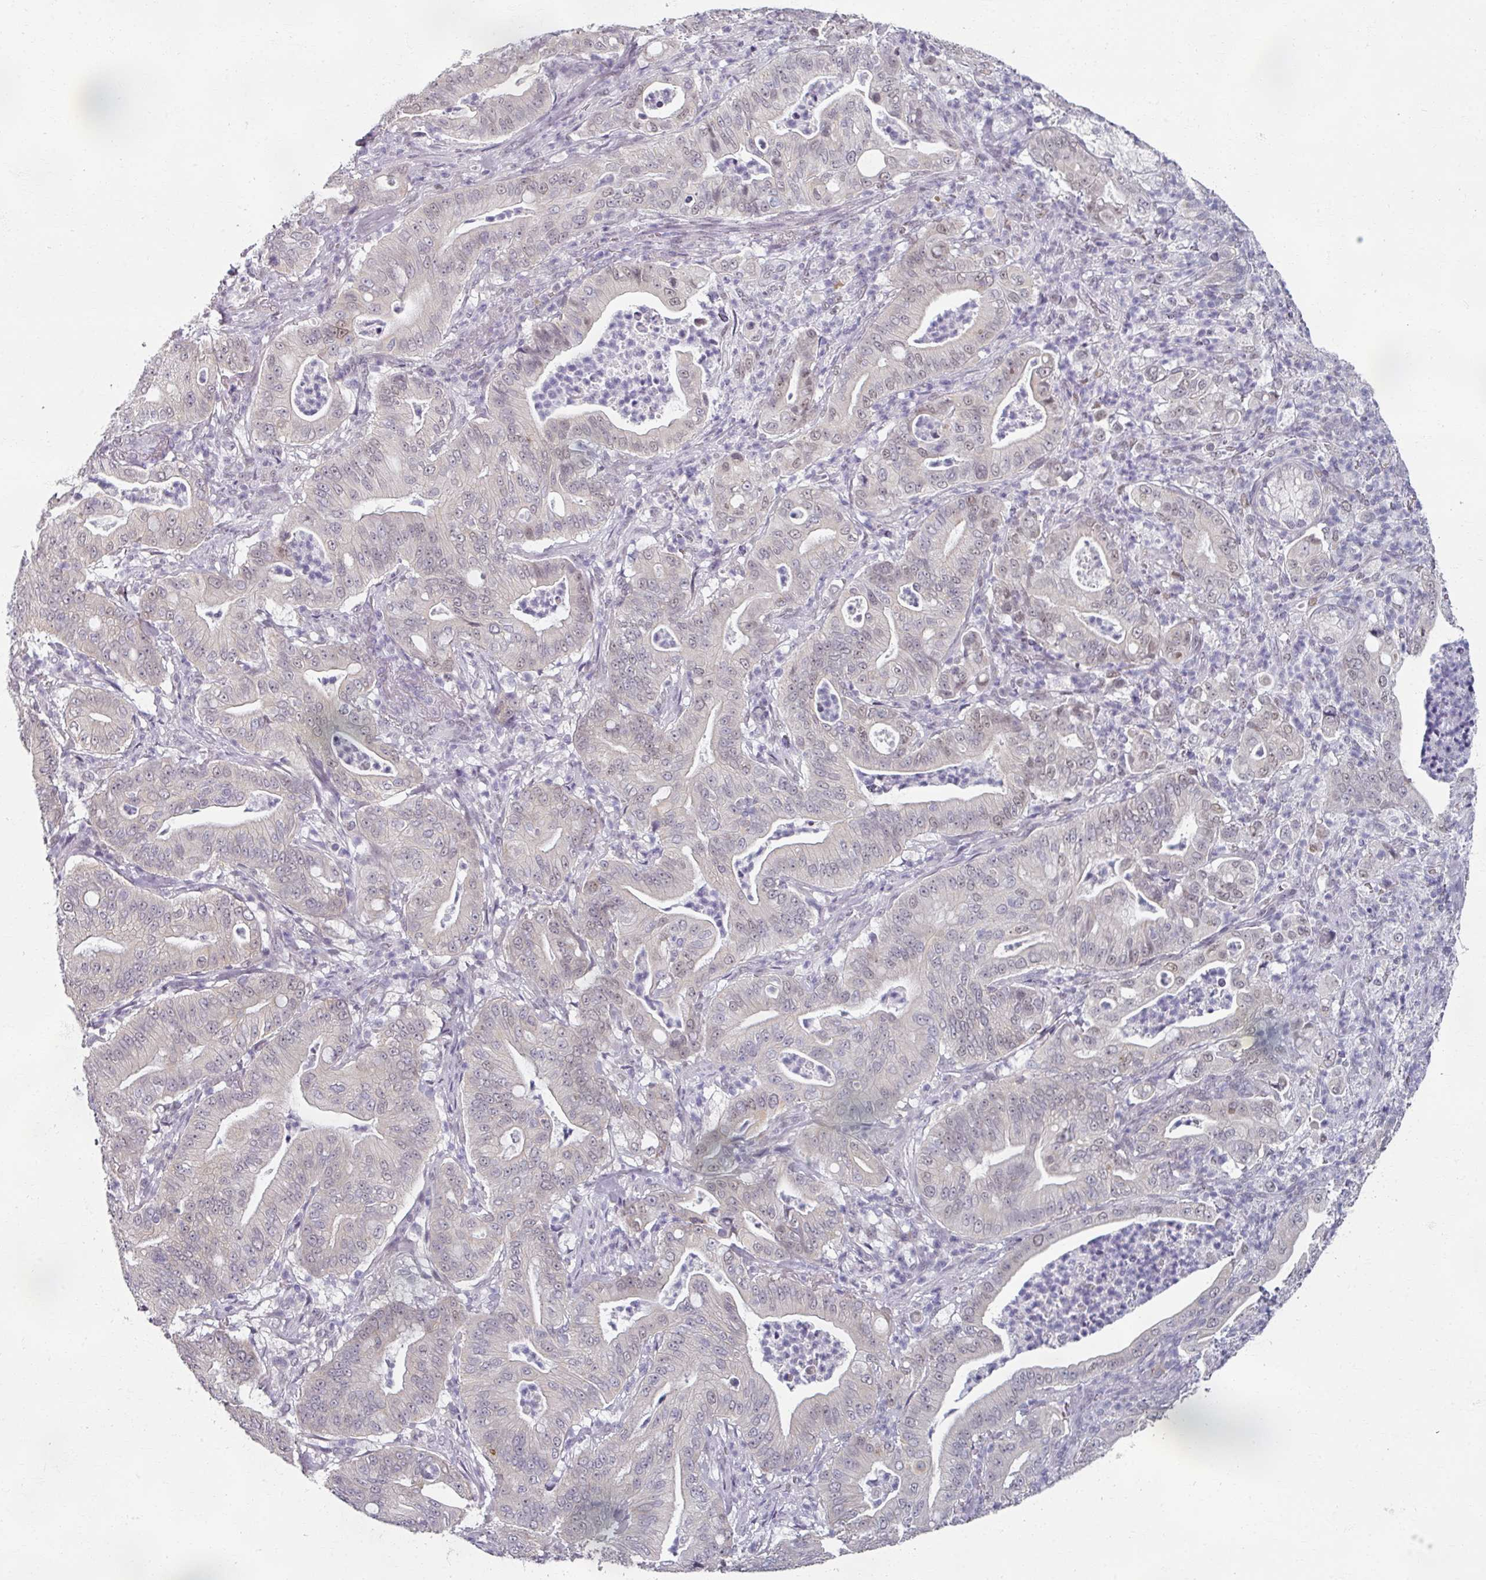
{"staining": {"intensity": "weak", "quantity": "<25%", "location": "nuclear"}, "tissue": "pancreatic cancer", "cell_type": "Tumor cells", "image_type": "cancer", "snomed": [{"axis": "morphology", "description": "Adenocarcinoma, NOS"}, {"axis": "topography", "description": "Pancreas"}], "caption": "Tumor cells show no significant protein positivity in pancreatic cancer (adenocarcinoma).", "gene": "RIPOR3", "patient": {"sex": "male", "age": 71}}